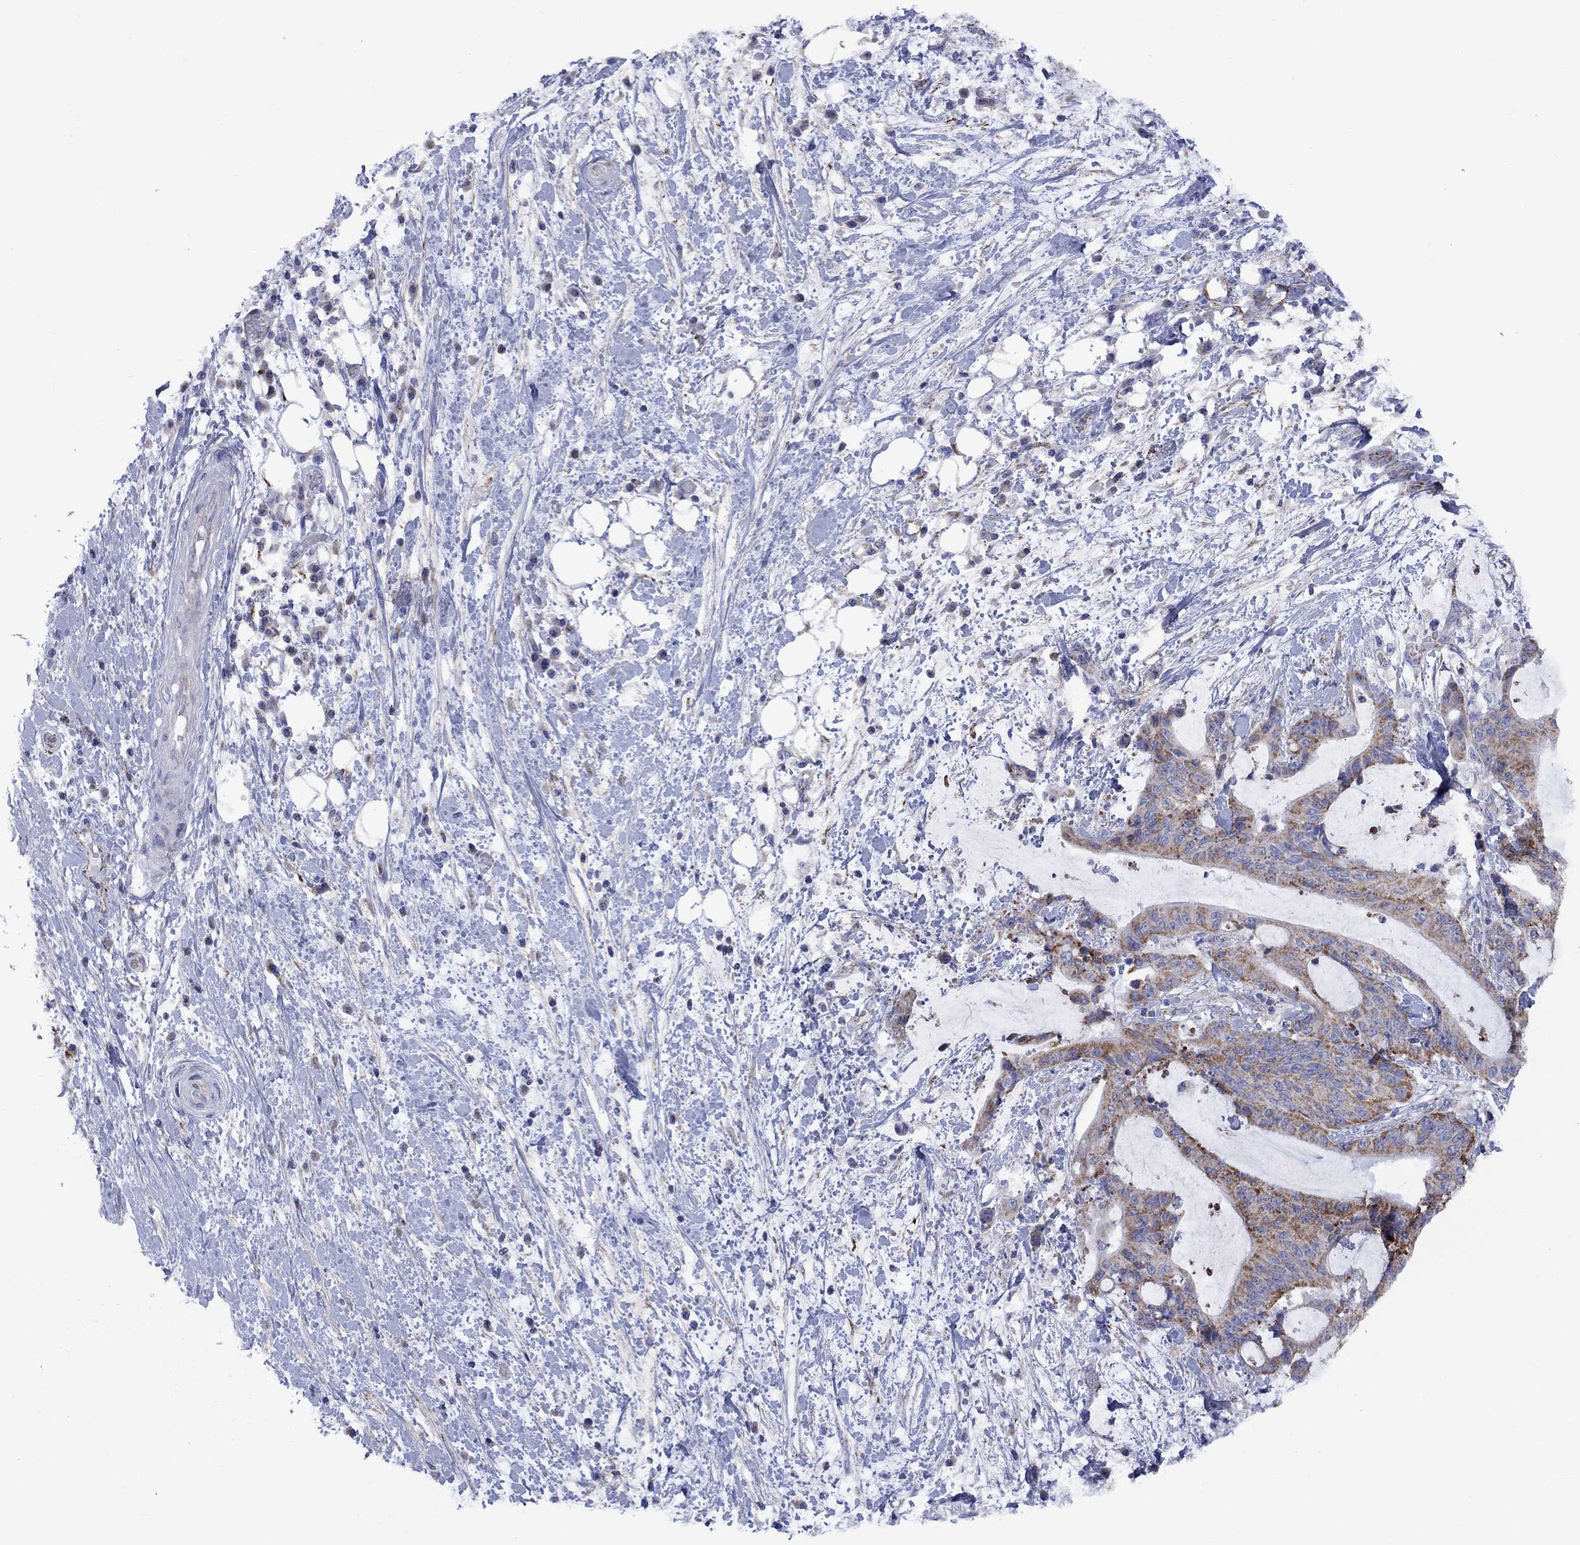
{"staining": {"intensity": "strong", "quantity": "<25%", "location": "cytoplasmic/membranous"}, "tissue": "liver cancer", "cell_type": "Tumor cells", "image_type": "cancer", "snomed": [{"axis": "morphology", "description": "Cholangiocarcinoma"}, {"axis": "topography", "description": "Liver"}], "caption": "Liver cancer (cholangiocarcinoma) stained with immunohistochemistry (IHC) reveals strong cytoplasmic/membranous expression in about <25% of tumor cells. The staining was performed using DAB, with brown indicating positive protein expression. Nuclei are stained blue with hematoxylin.", "gene": "CISD1", "patient": {"sex": "female", "age": 73}}